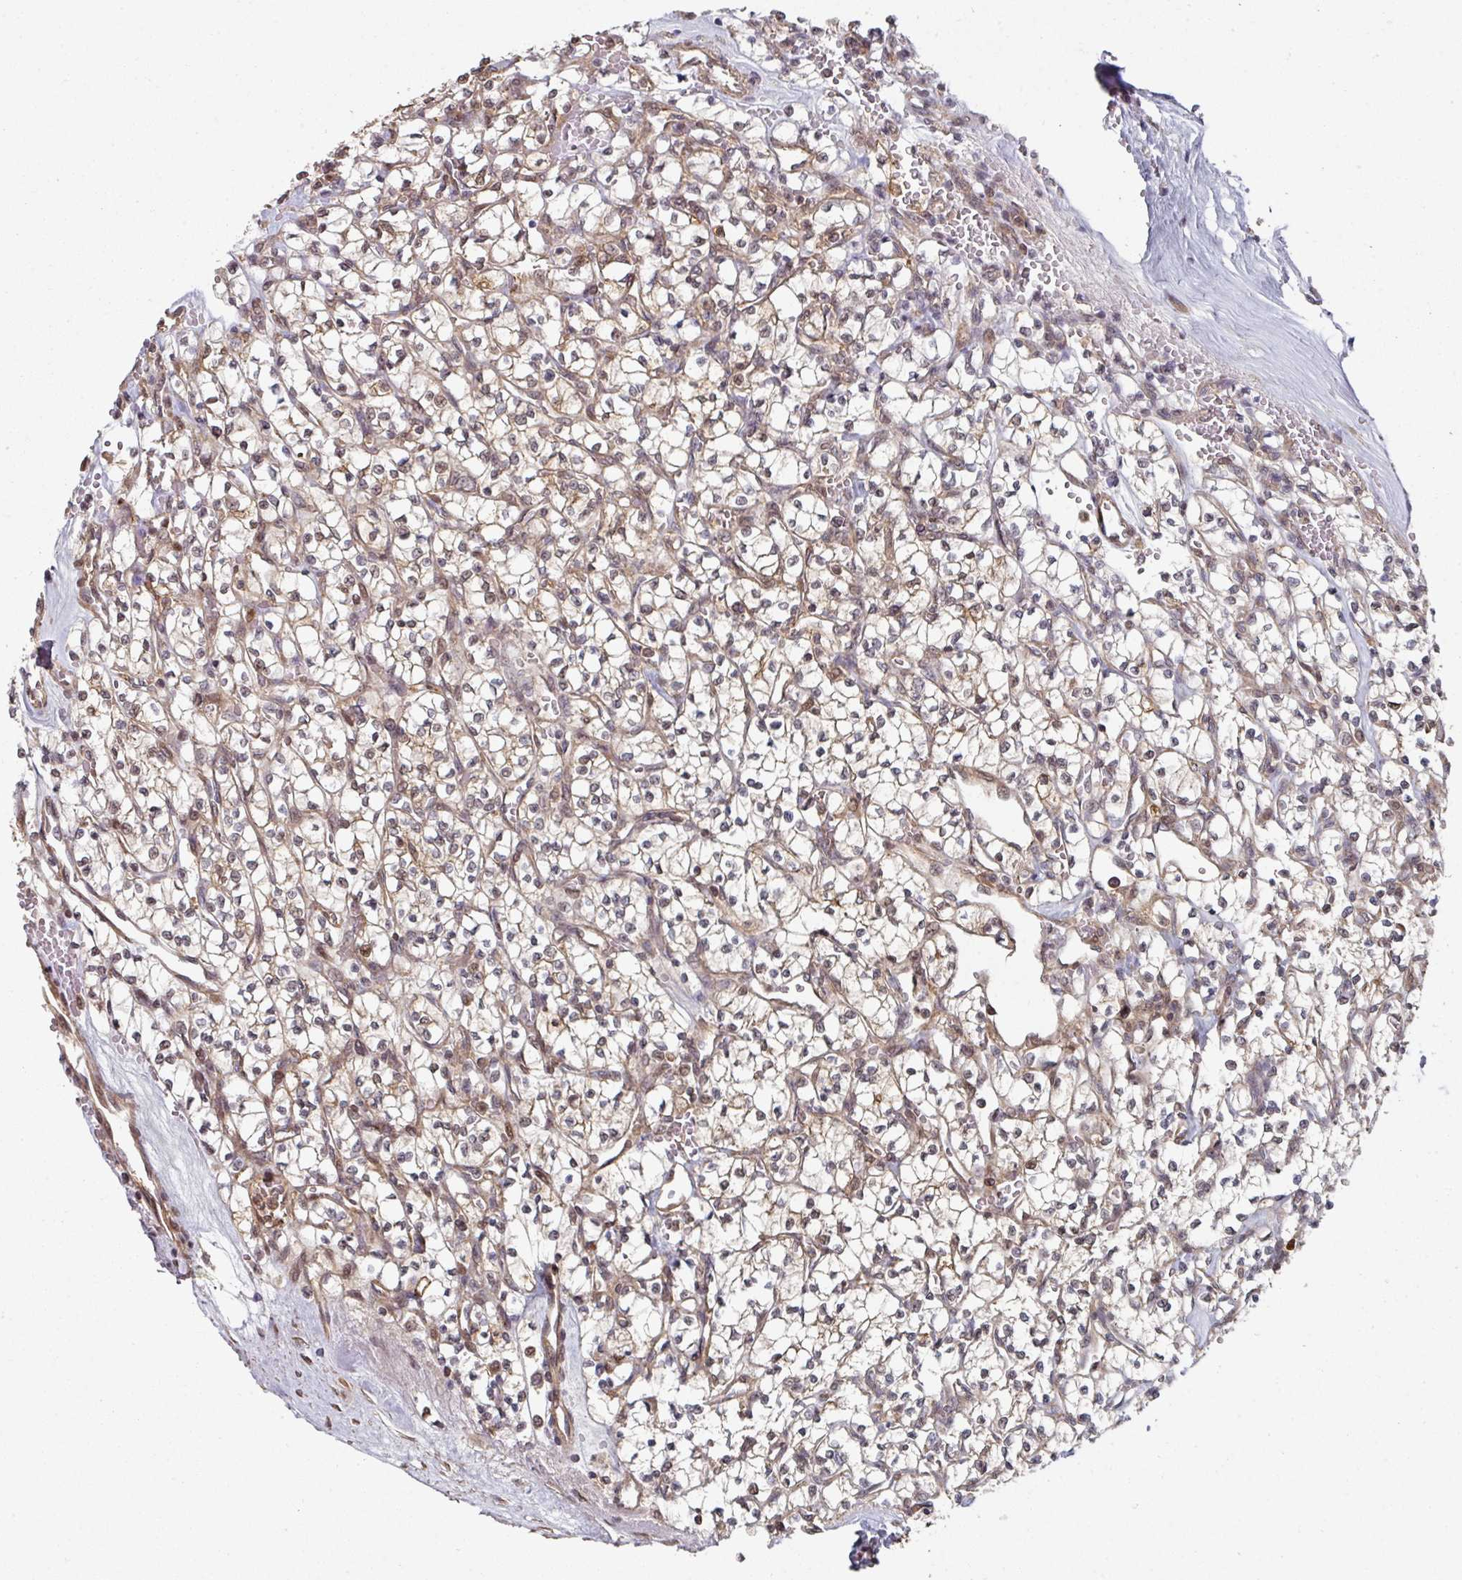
{"staining": {"intensity": "weak", "quantity": ">75%", "location": "cytoplasmic/membranous,nuclear"}, "tissue": "renal cancer", "cell_type": "Tumor cells", "image_type": "cancer", "snomed": [{"axis": "morphology", "description": "Adenocarcinoma, NOS"}, {"axis": "topography", "description": "Kidney"}], "caption": "Immunohistochemical staining of human adenocarcinoma (renal) reveals low levels of weak cytoplasmic/membranous and nuclear positivity in approximately >75% of tumor cells.", "gene": "PSME3IP1", "patient": {"sex": "female", "age": 64}}